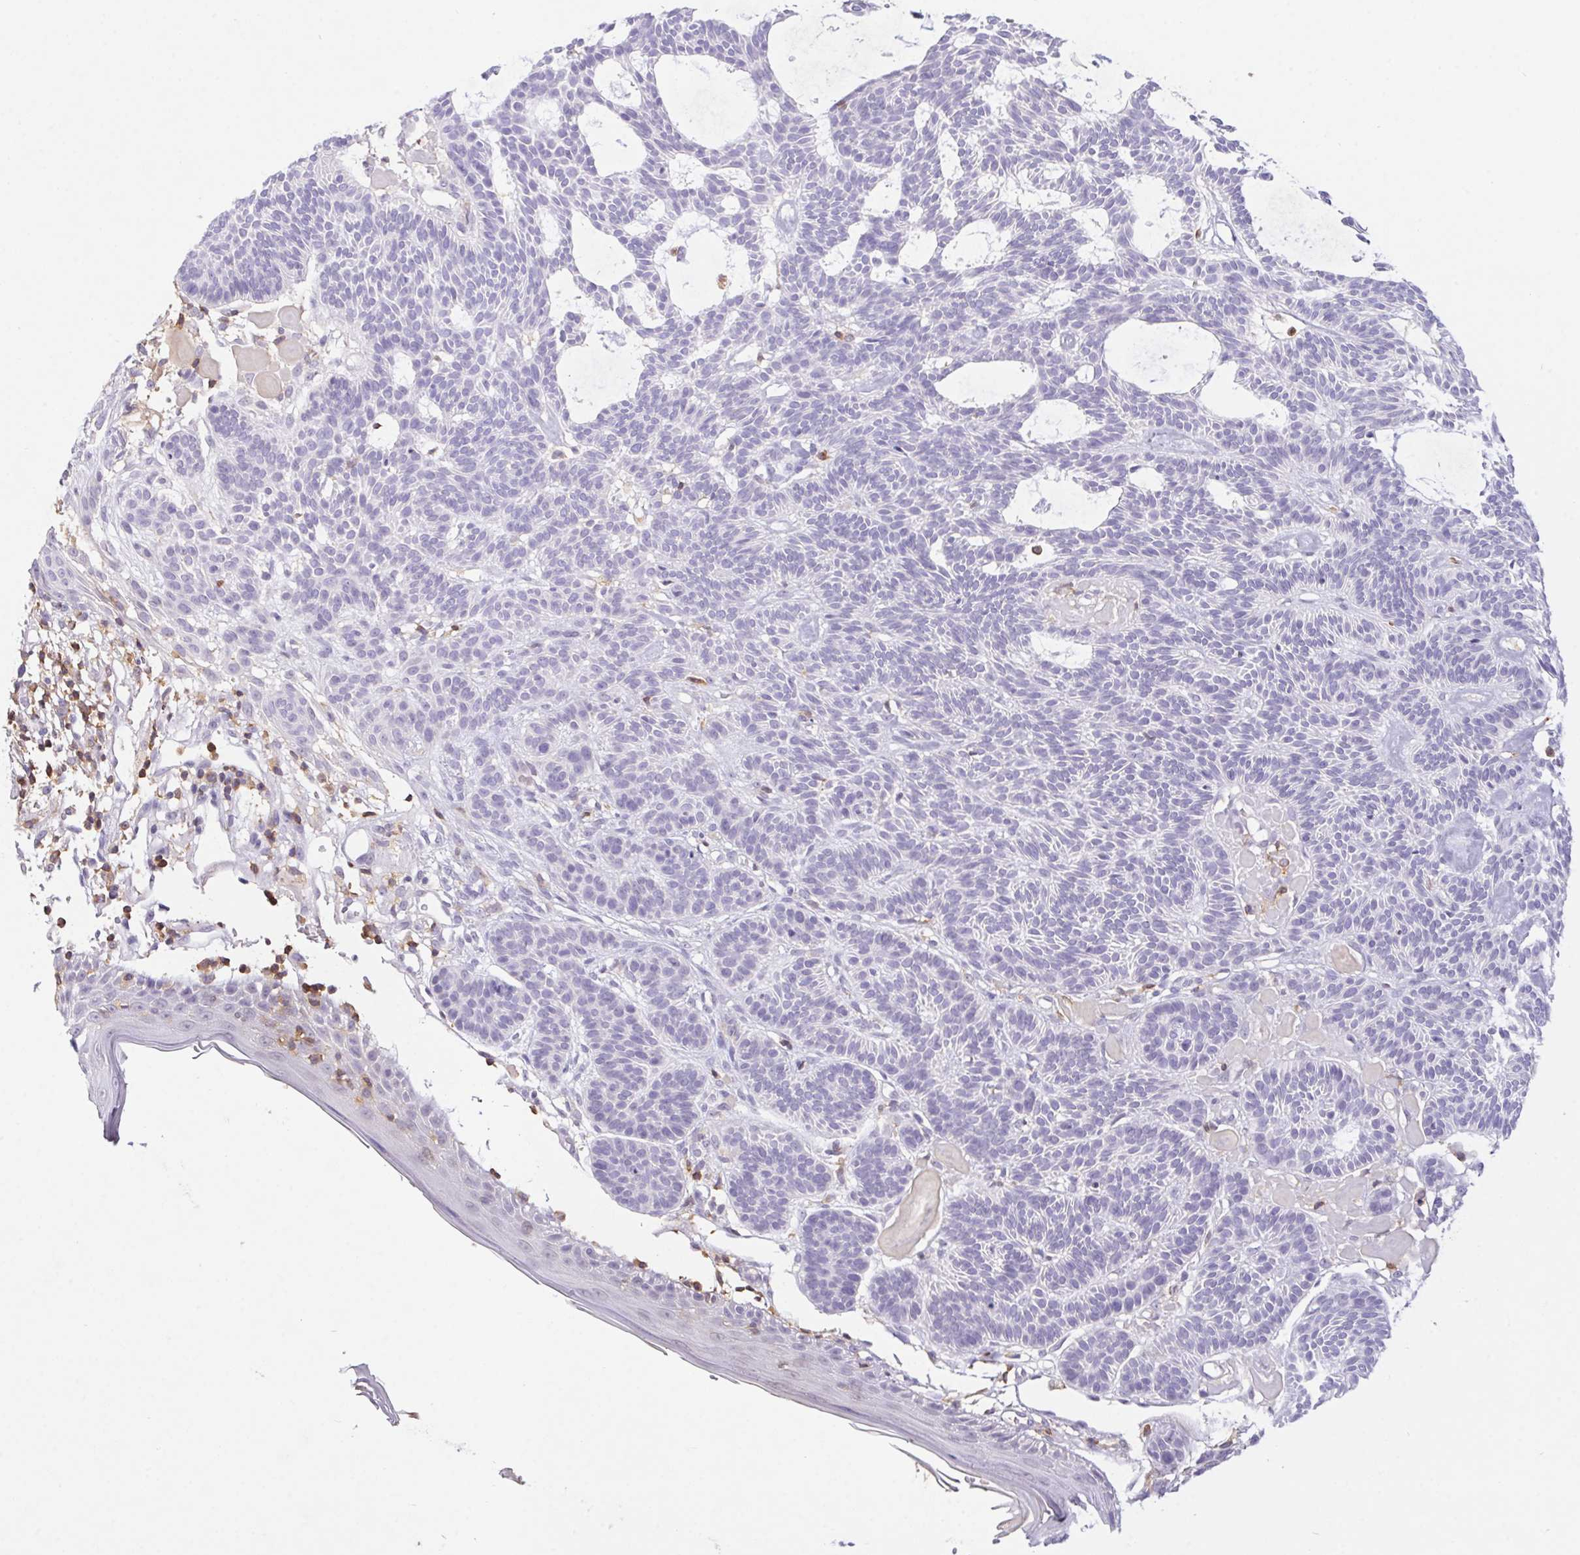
{"staining": {"intensity": "negative", "quantity": "none", "location": "none"}, "tissue": "skin cancer", "cell_type": "Tumor cells", "image_type": "cancer", "snomed": [{"axis": "morphology", "description": "Basal cell carcinoma"}, {"axis": "topography", "description": "Skin"}], "caption": "A high-resolution histopathology image shows IHC staining of skin basal cell carcinoma, which shows no significant staining in tumor cells. Nuclei are stained in blue.", "gene": "APBB1IP", "patient": {"sex": "male", "age": 85}}